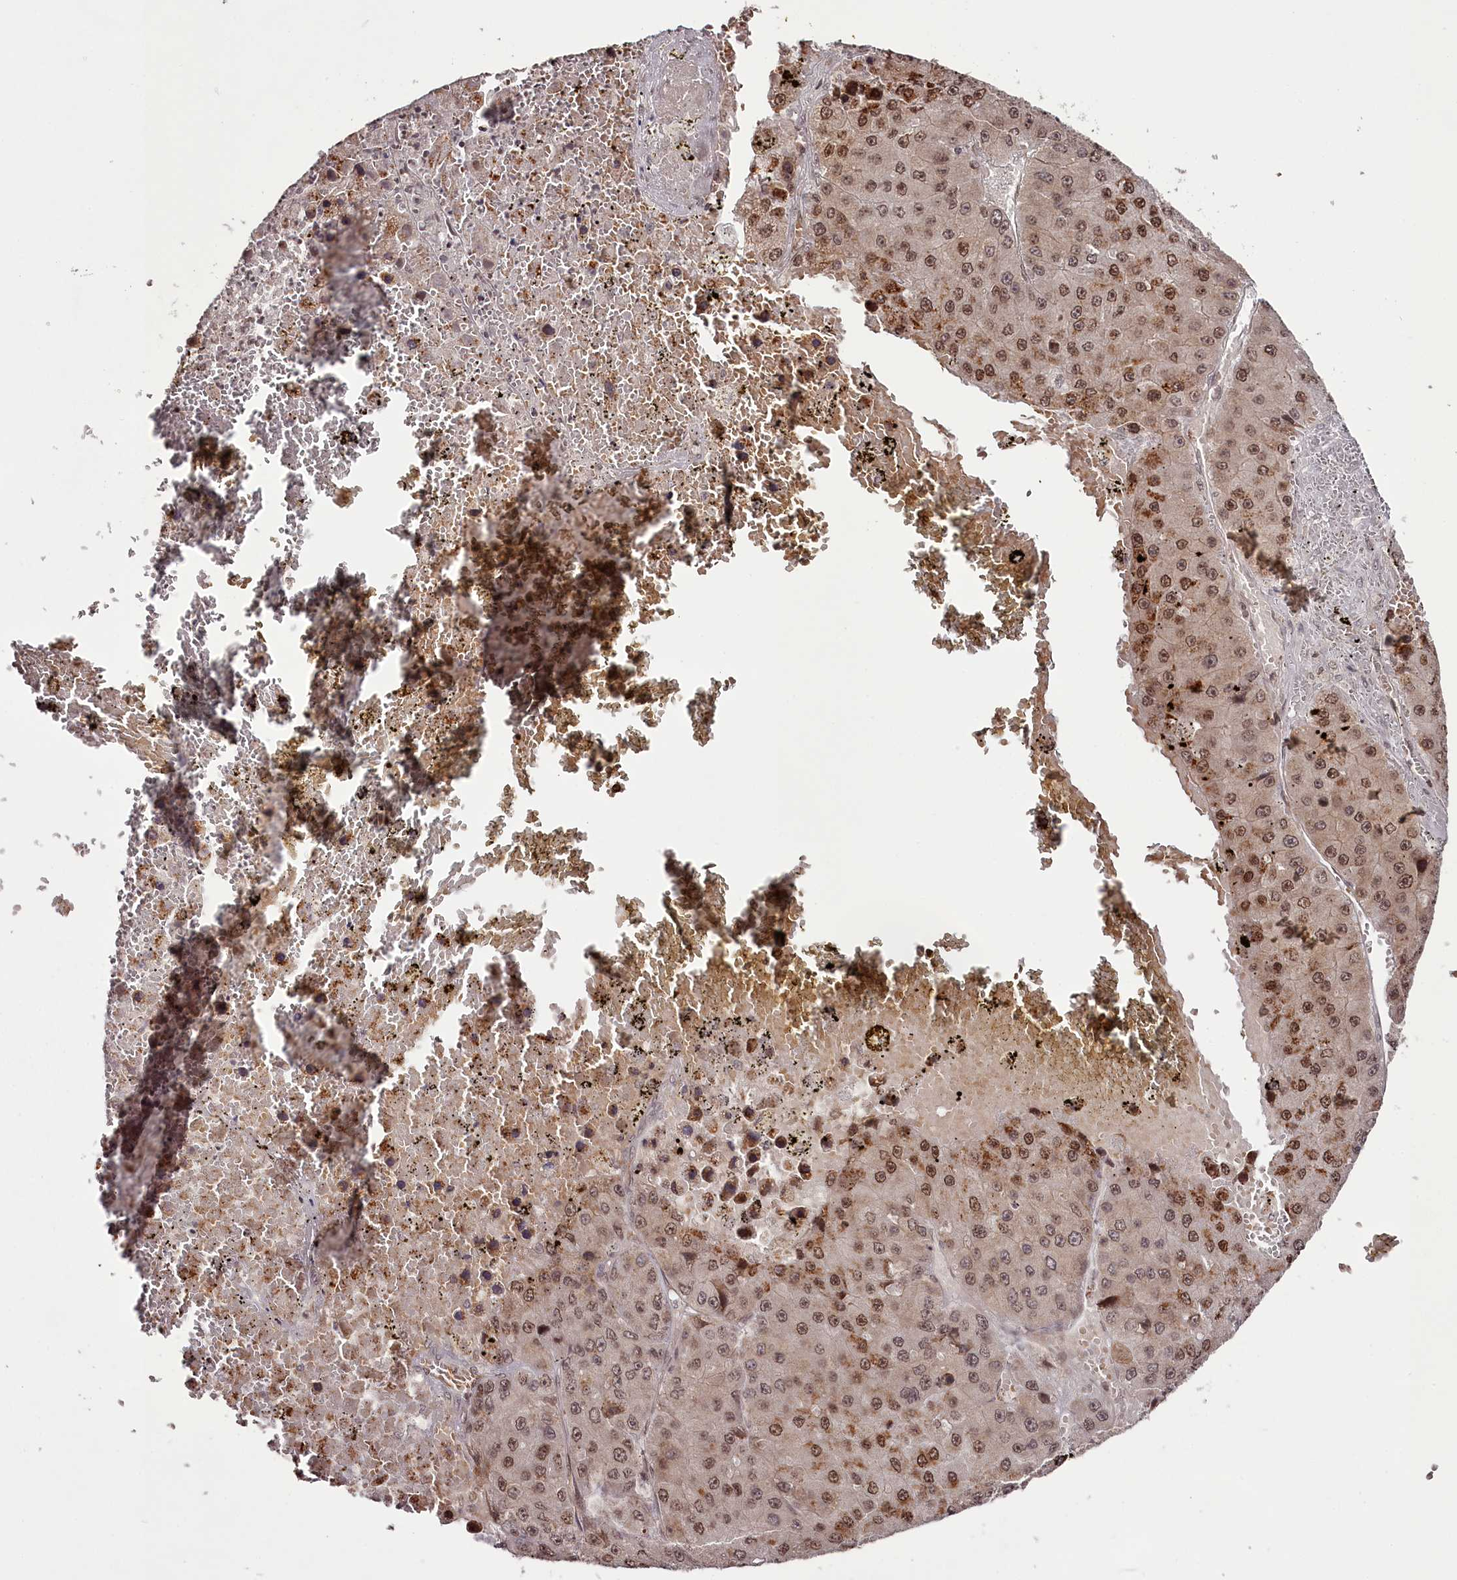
{"staining": {"intensity": "moderate", "quantity": ">75%", "location": "nuclear"}, "tissue": "liver cancer", "cell_type": "Tumor cells", "image_type": "cancer", "snomed": [{"axis": "morphology", "description": "Carcinoma, Hepatocellular, NOS"}, {"axis": "topography", "description": "Liver"}], "caption": "Liver cancer tissue exhibits moderate nuclear expression in about >75% of tumor cells, visualized by immunohistochemistry.", "gene": "THYN1", "patient": {"sex": "female", "age": 73}}